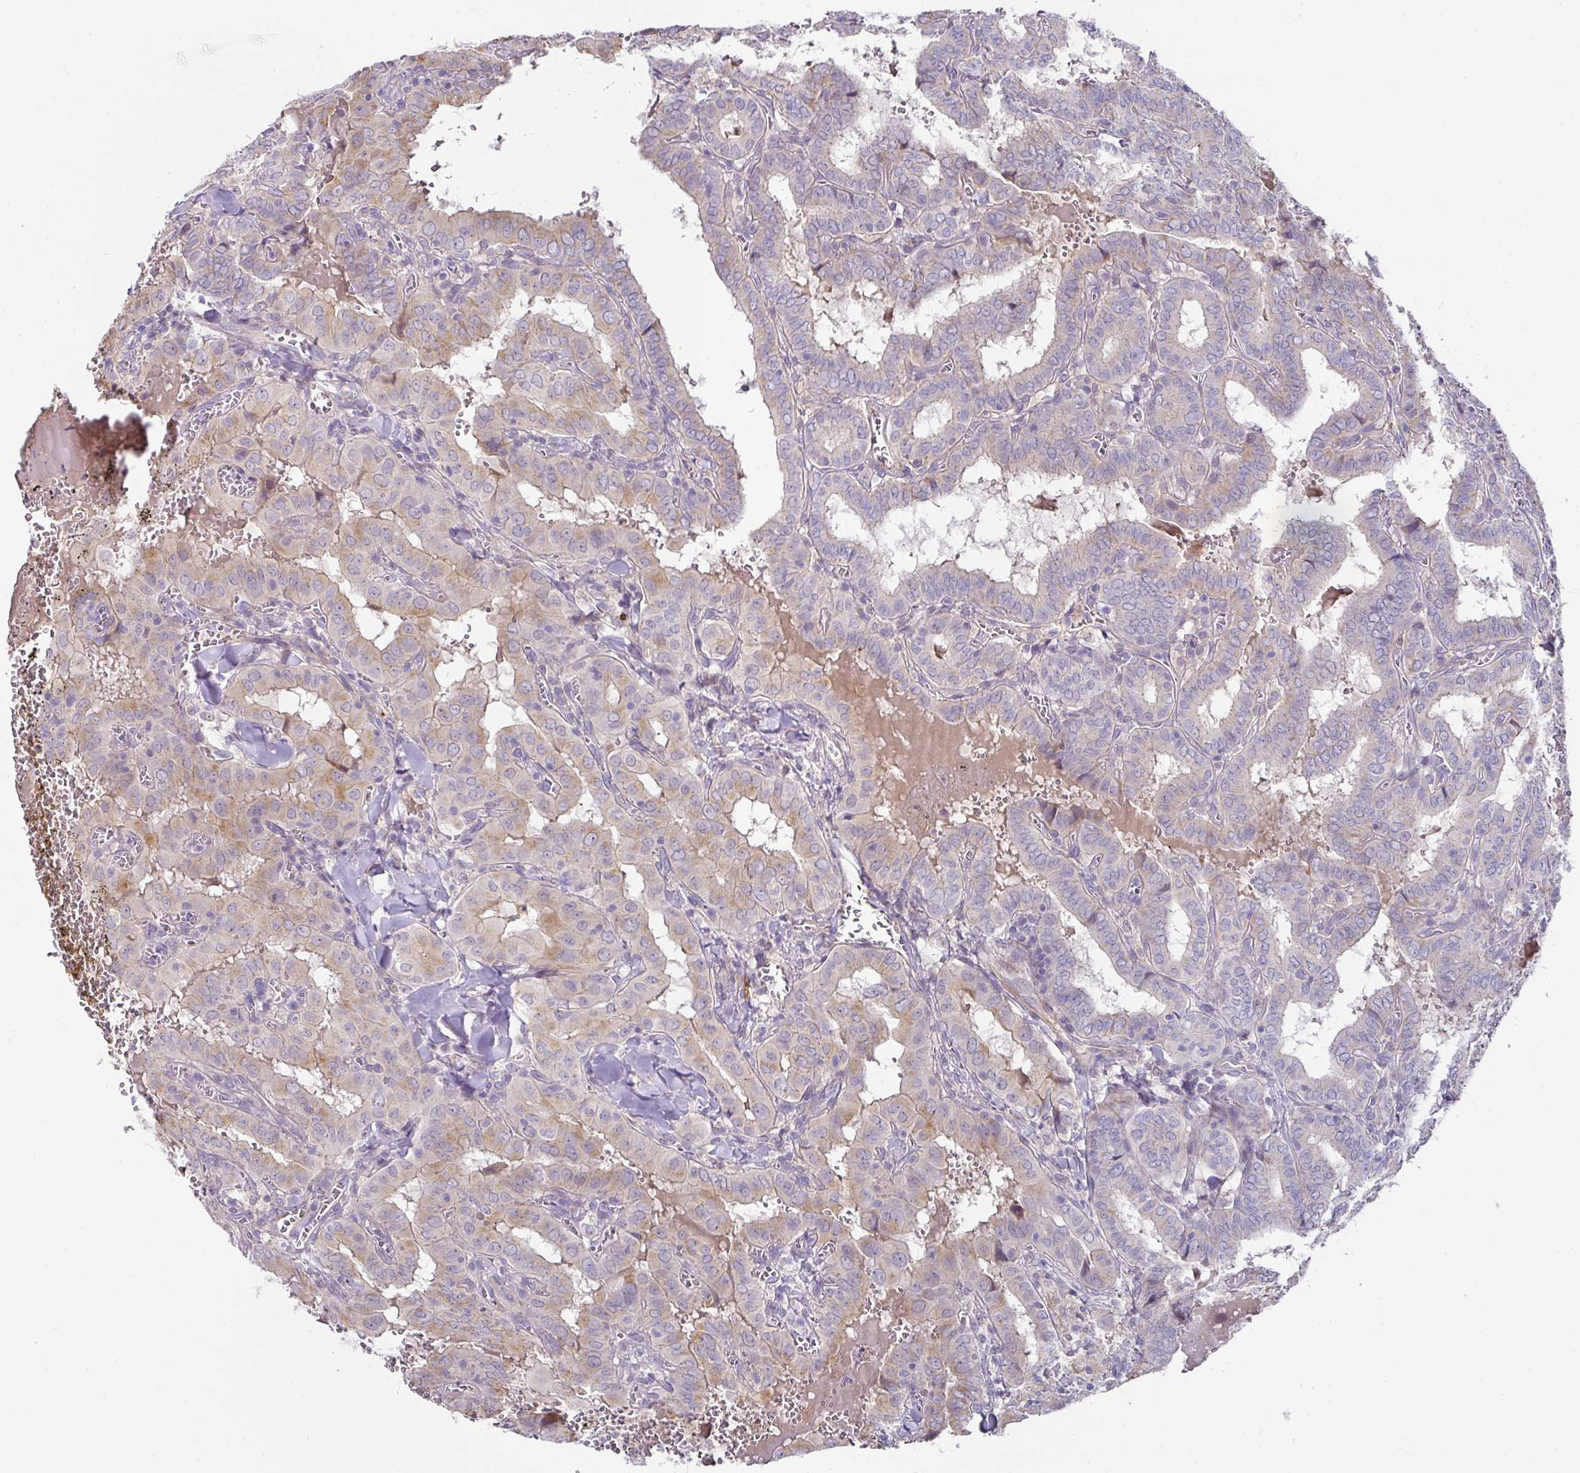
{"staining": {"intensity": "weak", "quantity": "<25%", "location": "cytoplasmic/membranous"}, "tissue": "thyroid cancer", "cell_type": "Tumor cells", "image_type": "cancer", "snomed": [{"axis": "morphology", "description": "Papillary adenocarcinoma, NOS"}, {"axis": "topography", "description": "Thyroid gland"}], "caption": "IHC histopathology image of thyroid papillary adenocarcinoma stained for a protein (brown), which displays no expression in tumor cells.", "gene": "TARM1", "patient": {"sex": "female", "age": 72}}